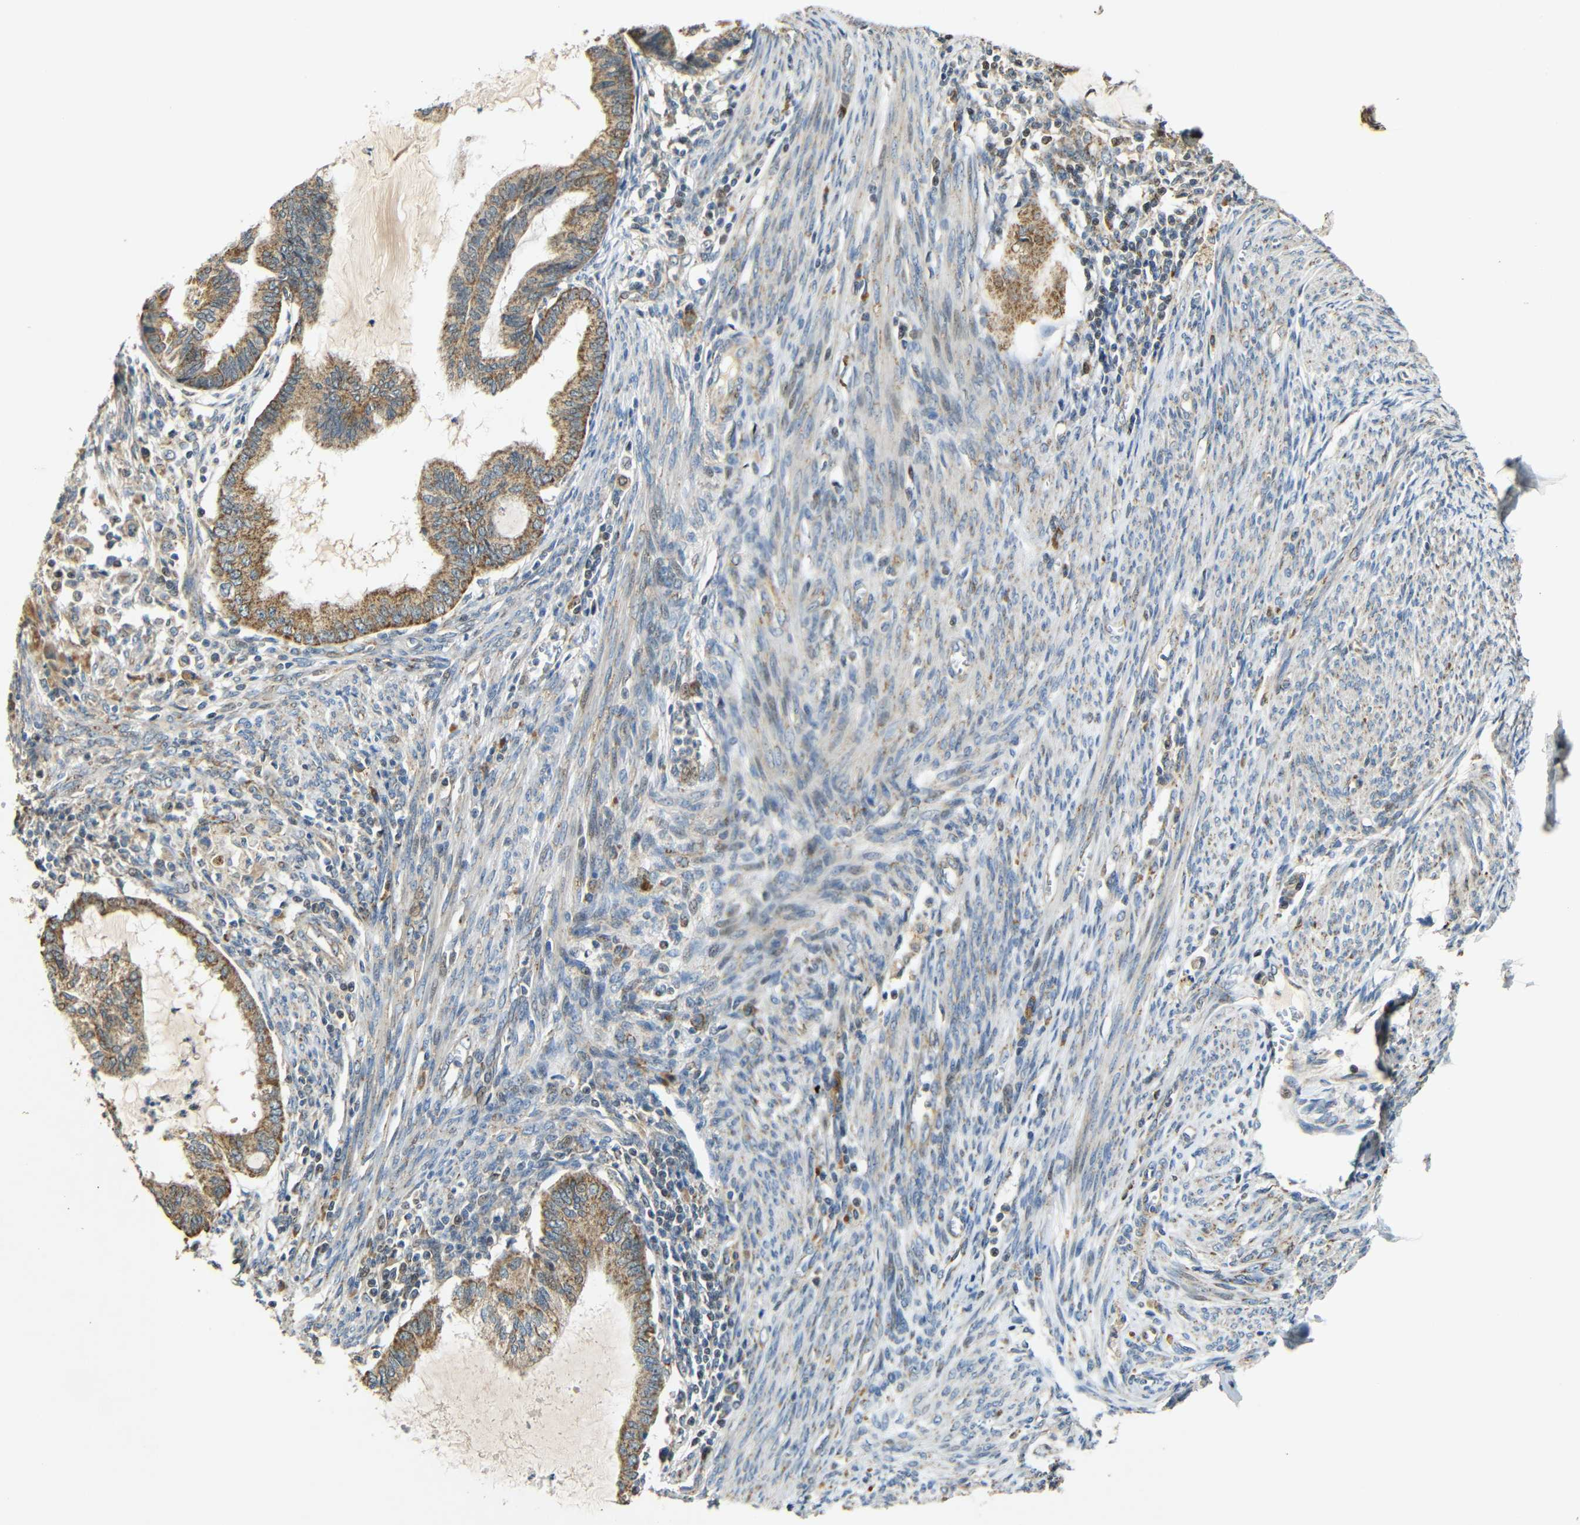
{"staining": {"intensity": "moderate", "quantity": ">75%", "location": "cytoplasmic/membranous"}, "tissue": "cervical cancer", "cell_type": "Tumor cells", "image_type": "cancer", "snomed": [{"axis": "morphology", "description": "Normal tissue, NOS"}, {"axis": "morphology", "description": "Adenocarcinoma, NOS"}, {"axis": "topography", "description": "Cervix"}, {"axis": "topography", "description": "Endometrium"}], "caption": "The image displays a brown stain indicating the presence of a protein in the cytoplasmic/membranous of tumor cells in adenocarcinoma (cervical).", "gene": "KAZALD1", "patient": {"sex": "female", "age": 86}}